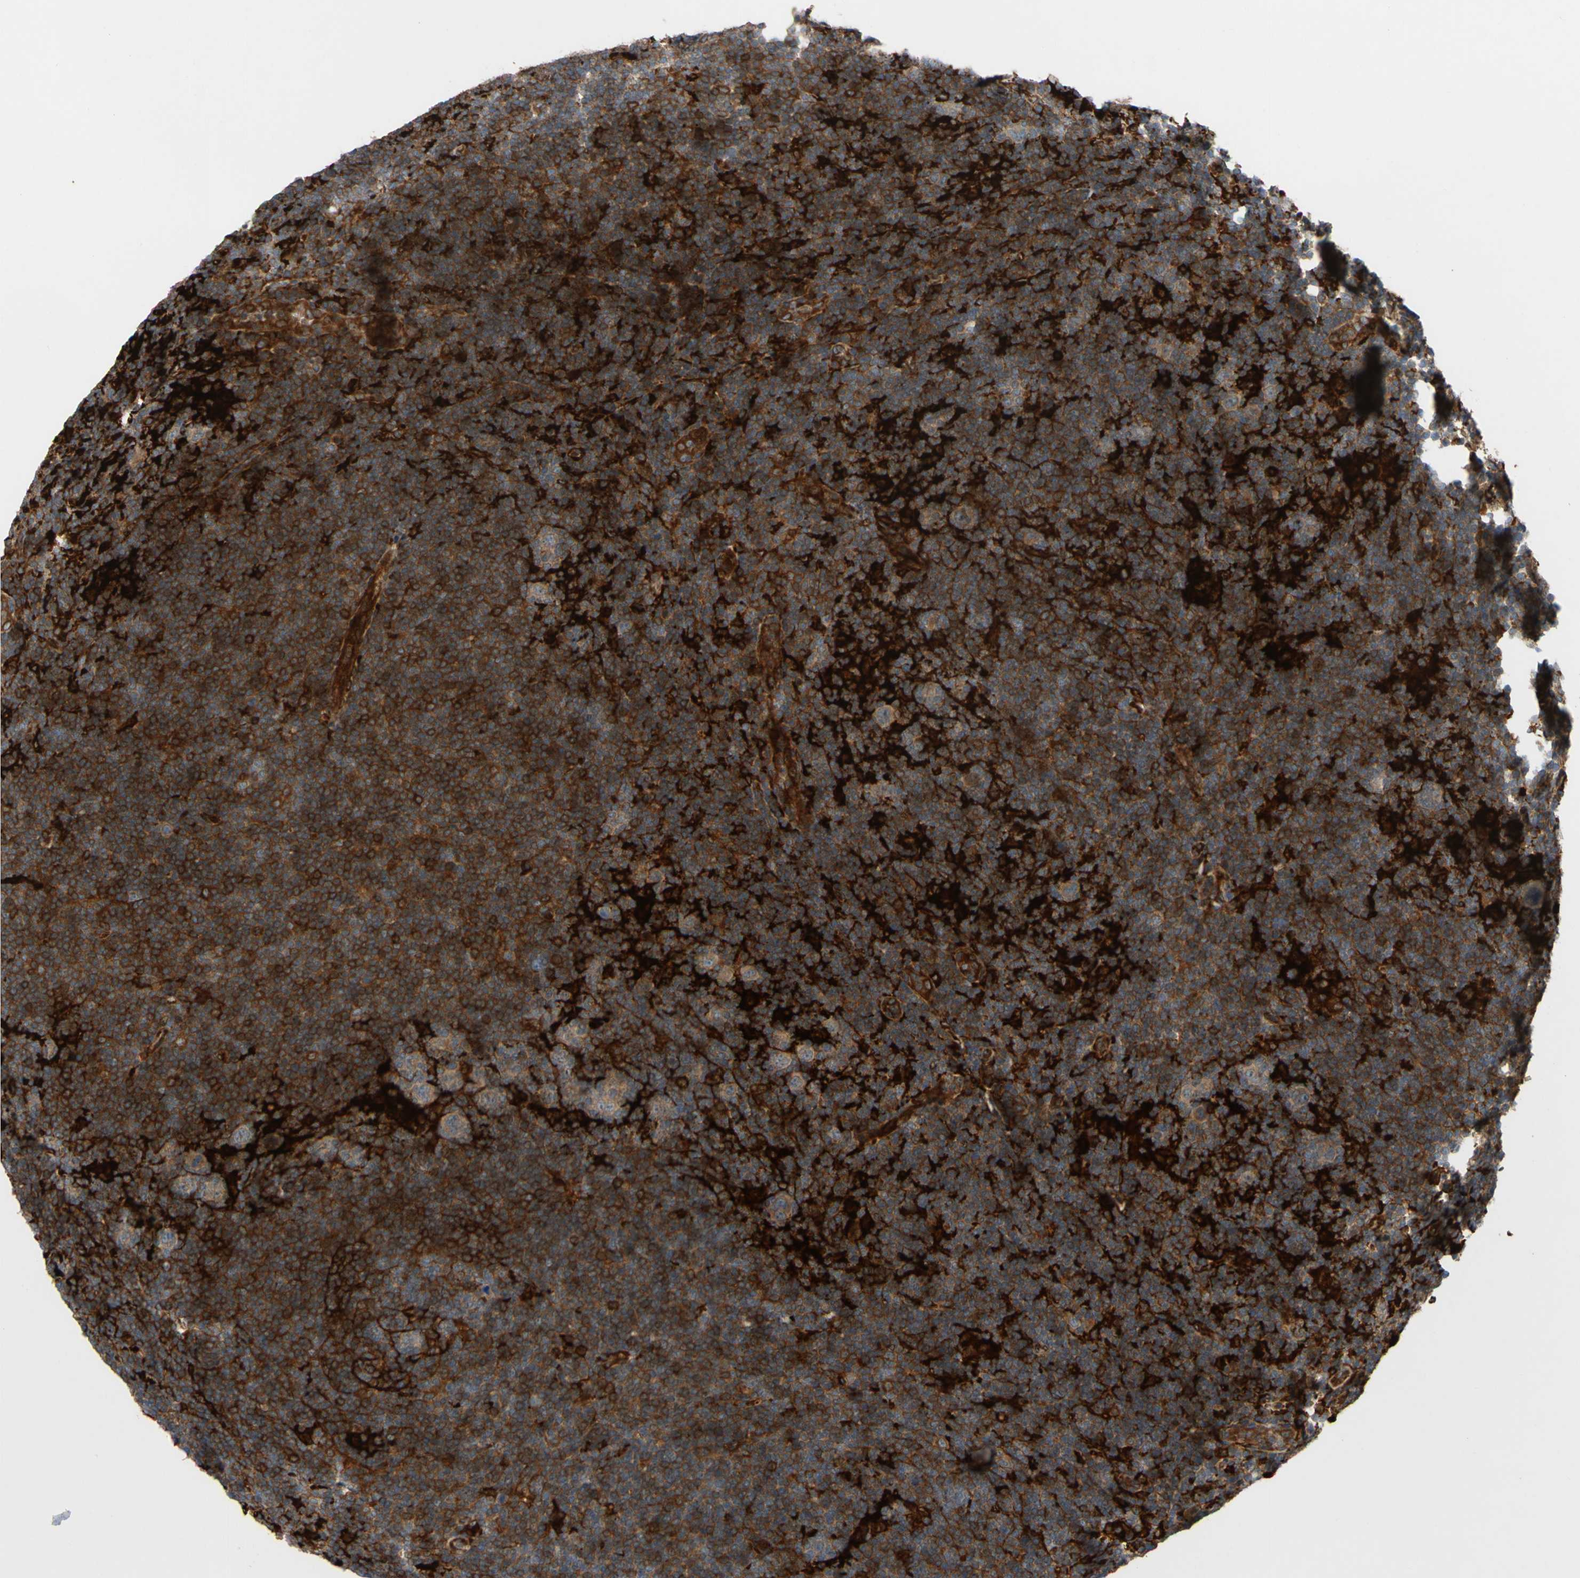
{"staining": {"intensity": "moderate", "quantity": ">75%", "location": "cytoplasmic/membranous"}, "tissue": "lymphoma", "cell_type": "Tumor cells", "image_type": "cancer", "snomed": [{"axis": "morphology", "description": "Hodgkin's disease, NOS"}, {"axis": "topography", "description": "Lymph node"}], "caption": "Approximately >75% of tumor cells in human lymphoma exhibit moderate cytoplasmic/membranous protein positivity as visualized by brown immunohistochemical staining.", "gene": "SPTLC1", "patient": {"sex": "female", "age": 57}}